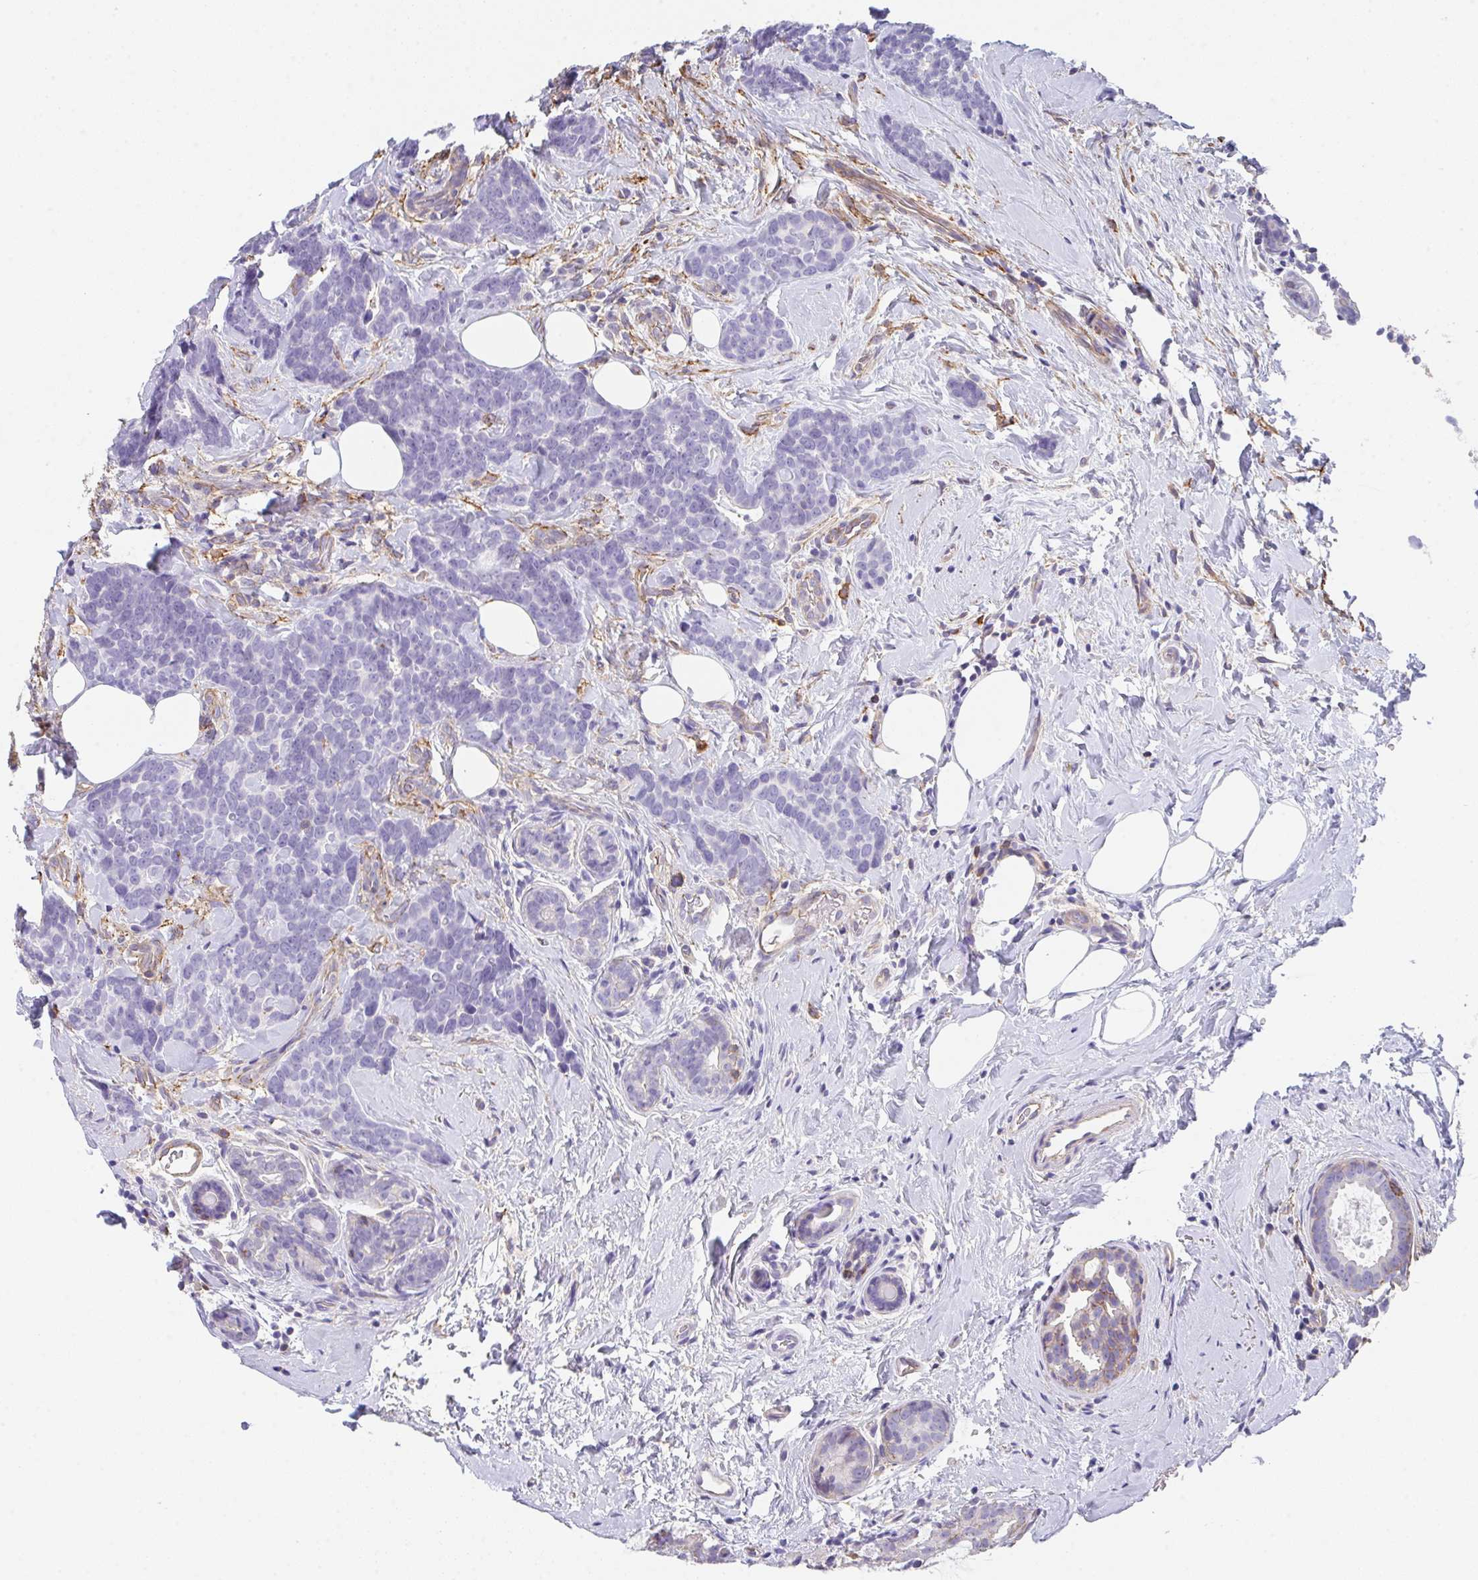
{"staining": {"intensity": "negative", "quantity": "none", "location": "none"}, "tissue": "breast cancer", "cell_type": "Tumor cells", "image_type": "cancer", "snomed": [{"axis": "morphology", "description": "Duct carcinoma"}, {"axis": "topography", "description": "Breast"}], "caption": "Tumor cells show no significant positivity in breast cancer.", "gene": "DBN1", "patient": {"sex": "female", "age": 71}}